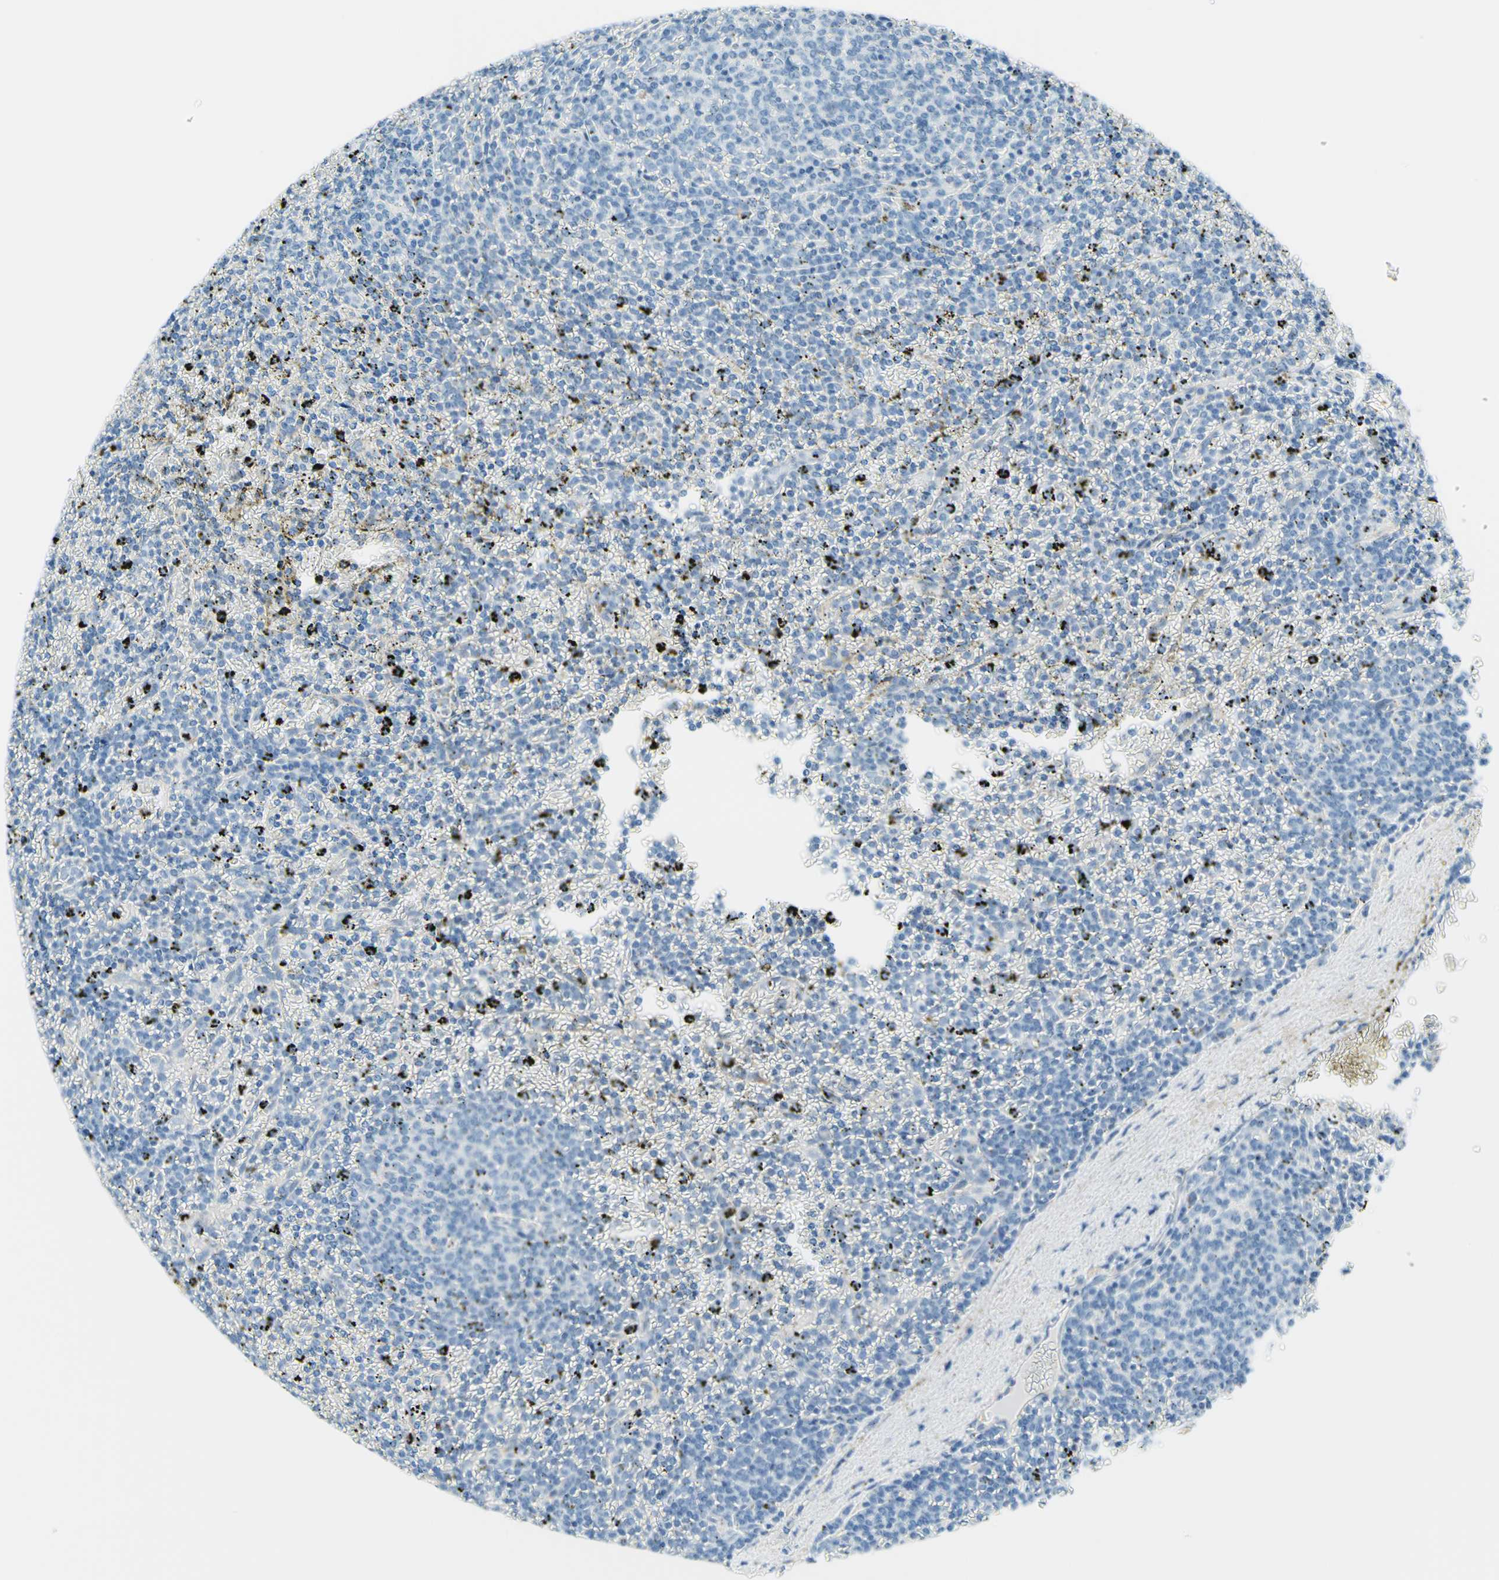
{"staining": {"intensity": "negative", "quantity": "none", "location": "none"}, "tissue": "lymphoma", "cell_type": "Tumor cells", "image_type": "cancer", "snomed": [{"axis": "morphology", "description": "Malignant lymphoma, non-Hodgkin's type, Low grade"}, {"axis": "topography", "description": "Spleen"}], "caption": "A high-resolution histopathology image shows IHC staining of lymphoma, which exhibits no significant staining in tumor cells.", "gene": "PASD1", "patient": {"sex": "female", "age": 77}}